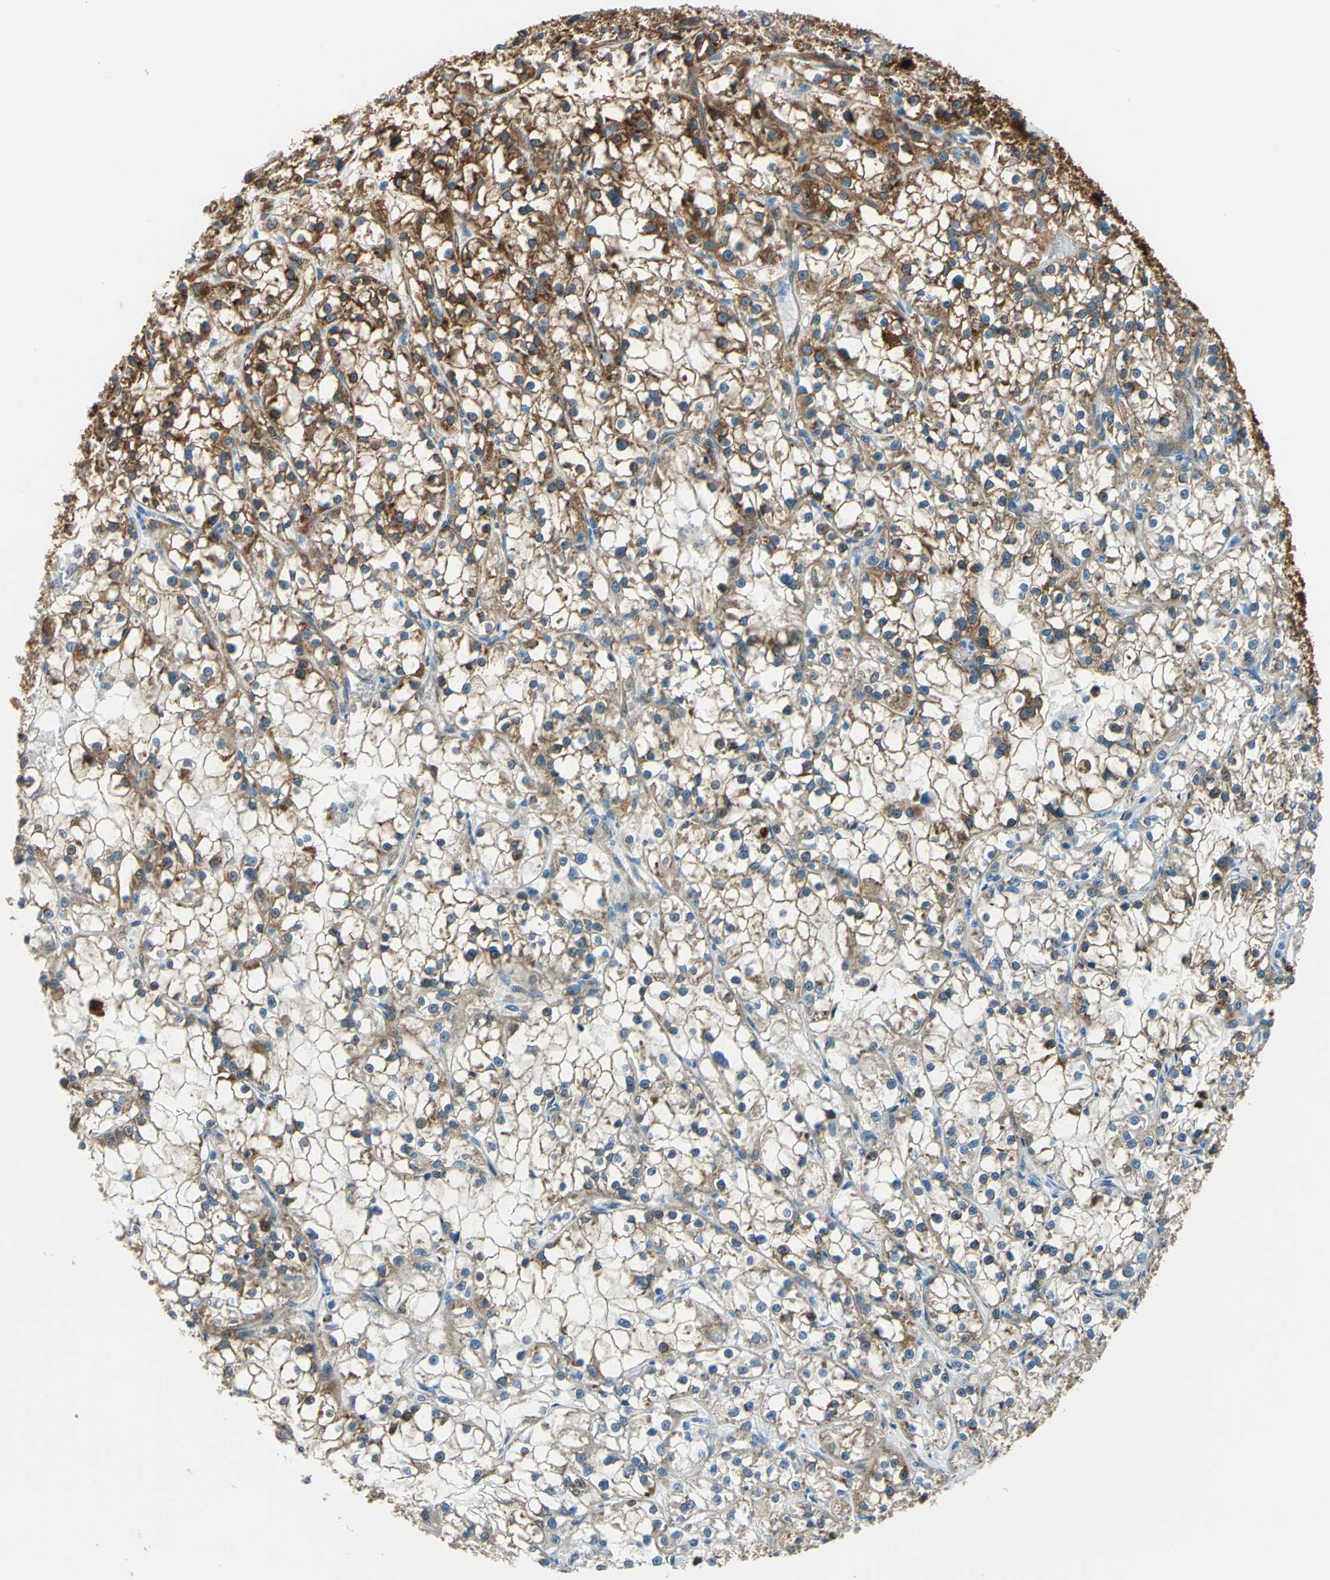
{"staining": {"intensity": "moderate", "quantity": "25%-75%", "location": "cytoplasmic/membranous"}, "tissue": "renal cancer", "cell_type": "Tumor cells", "image_type": "cancer", "snomed": [{"axis": "morphology", "description": "Adenocarcinoma, NOS"}, {"axis": "topography", "description": "Kidney"}], "caption": "Tumor cells display medium levels of moderate cytoplasmic/membranous staining in about 25%-75% of cells in renal cancer (adenocarcinoma). The staining is performed using DAB brown chromogen to label protein expression. The nuclei are counter-stained blue using hematoxylin.", "gene": "HSPB1", "patient": {"sex": "female", "age": 52}}